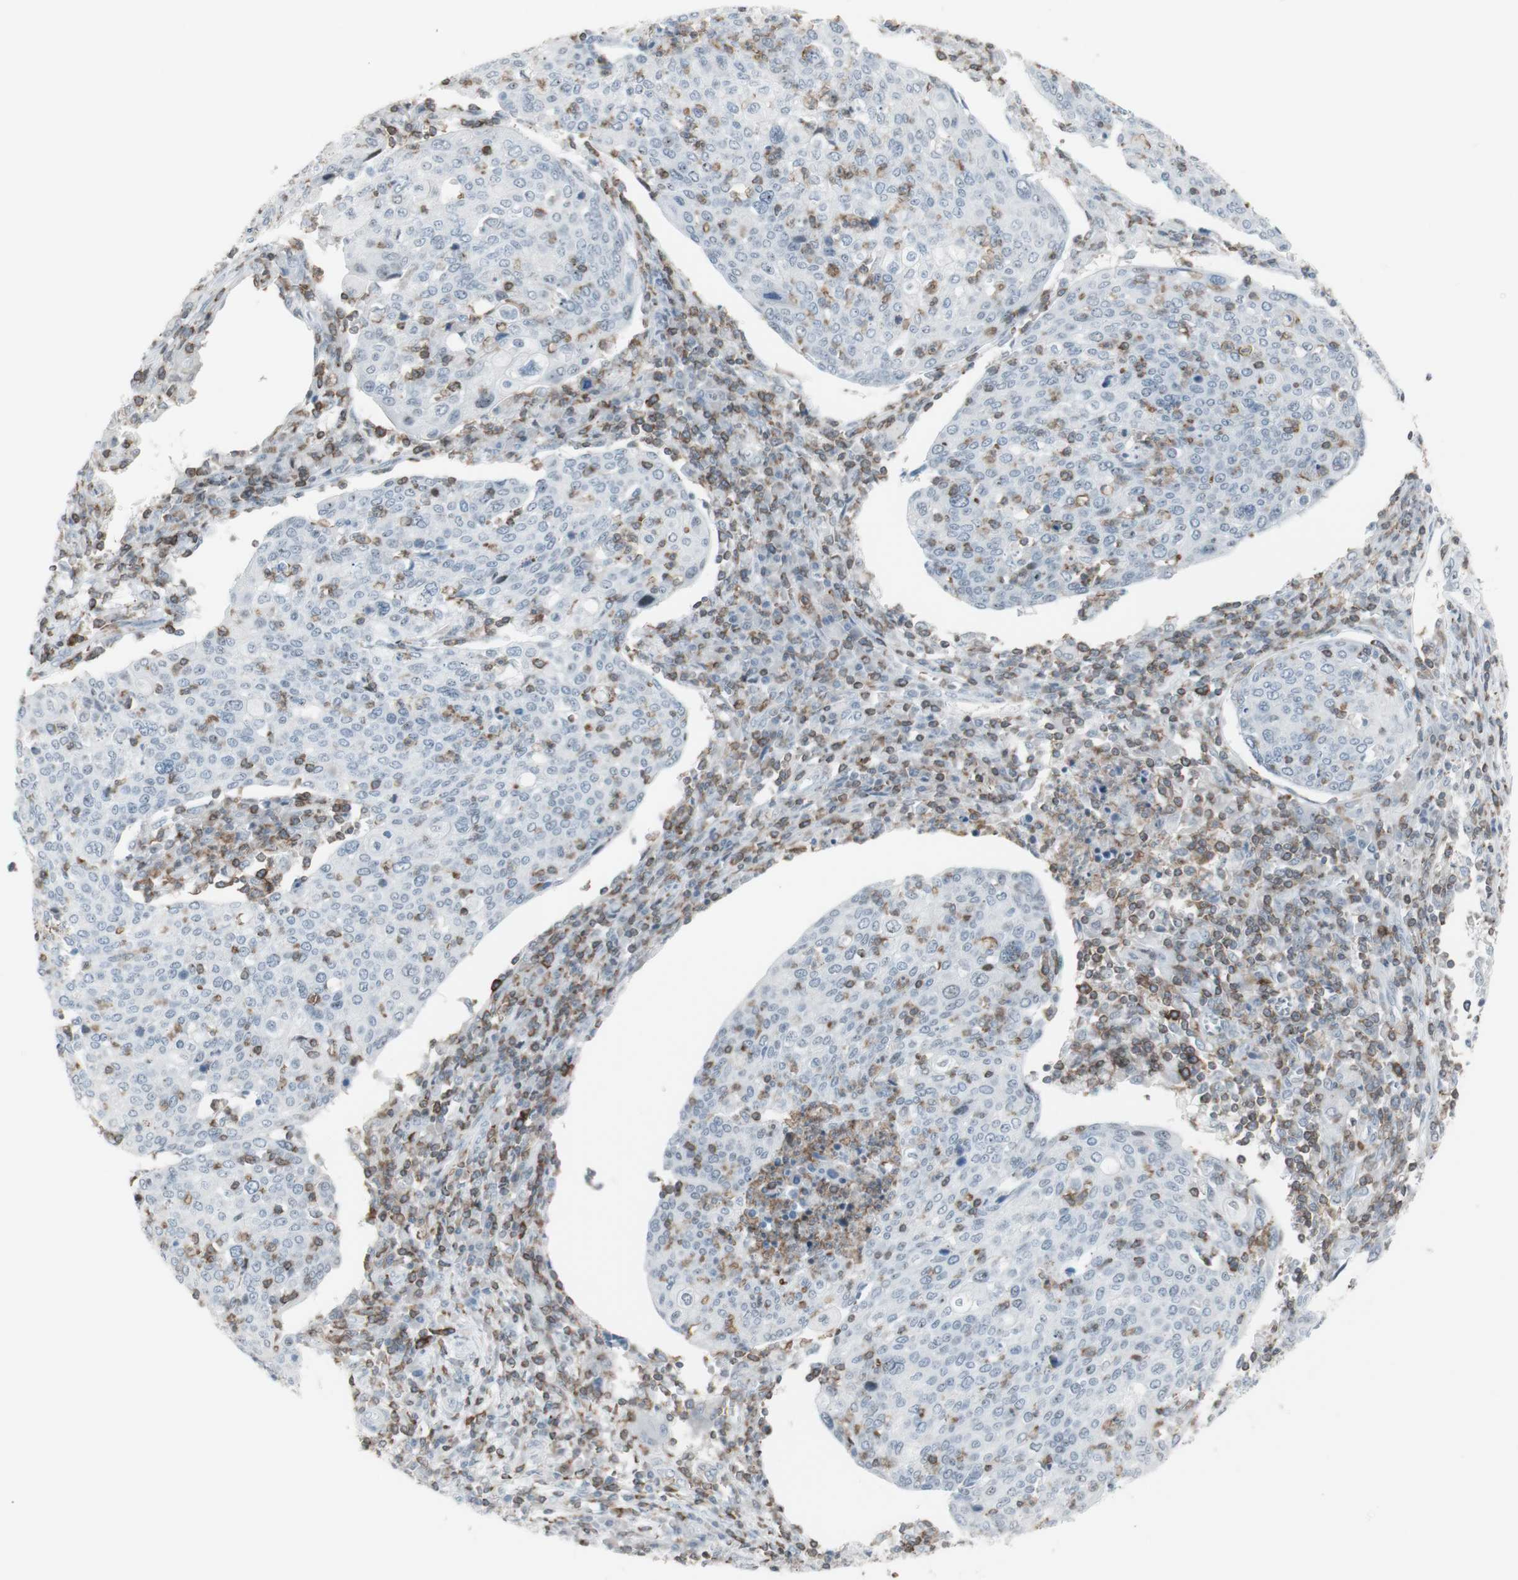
{"staining": {"intensity": "weak", "quantity": "<25%", "location": "cytoplasmic/membranous"}, "tissue": "cervical cancer", "cell_type": "Tumor cells", "image_type": "cancer", "snomed": [{"axis": "morphology", "description": "Squamous cell carcinoma, NOS"}, {"axis": "topography", "description": "Cervix"}], "caption": "Cervical squamous cell carcinoma was stained to show a protein in brown. There is no significant expression in tumor cells. (Brightfield microscopy of DAB (3,3'-diaminobenzidine) IHC at high magnification).", "gene": "NRG1", "patient": {"sex": "female", "age": 40}}